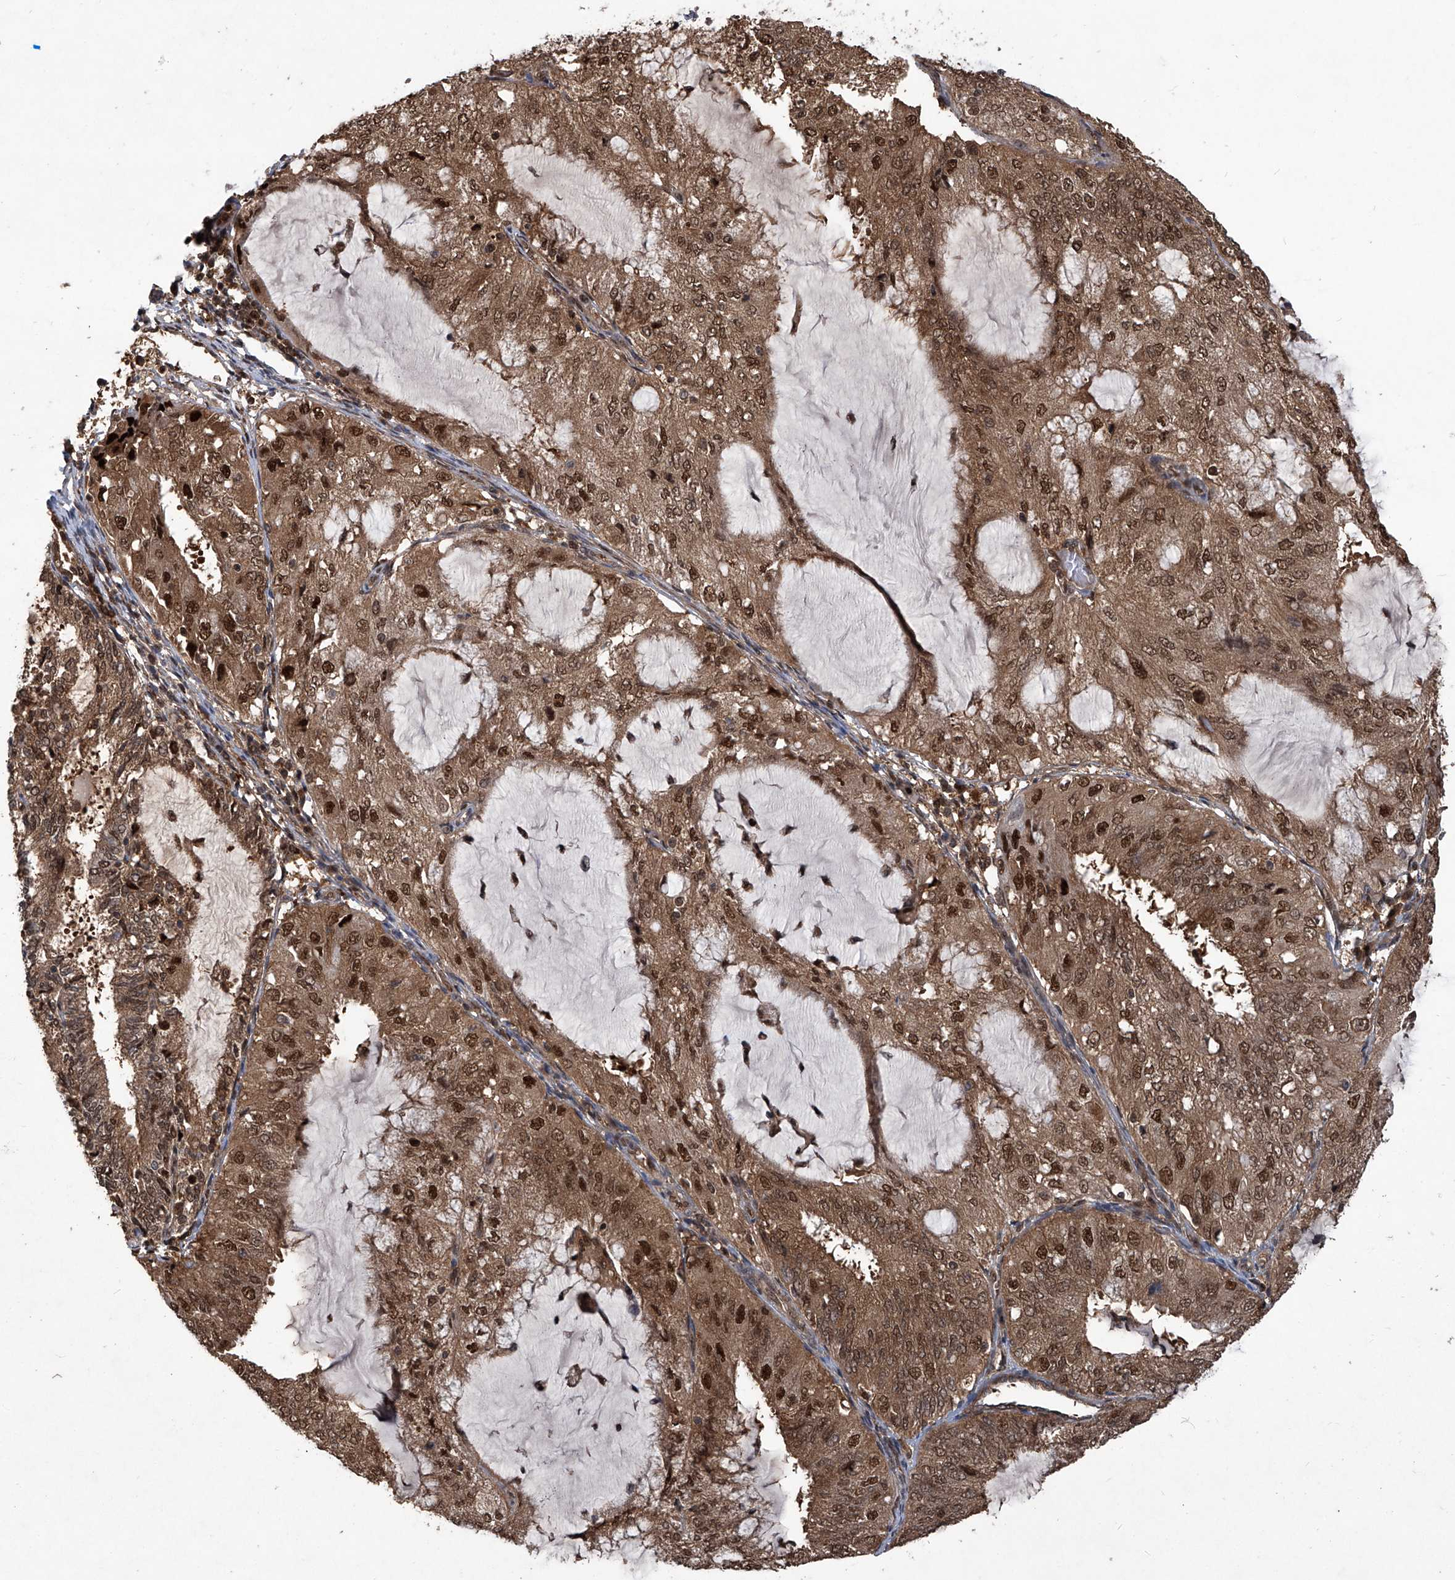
{"staining": {"intensity": "moderate", "quantity": ">75%", "location": "cytoplasmic/membranous,nuclear"}, "tissue": "endometrial cancer", "cell_type": "Tumor cells", "image_type": "cancer", "snomed": [{"axis": "morphology", "description": "Adenocarcinoma, NOS"}, {"axis": "topography", "description": "Endometrium"}], "caption": "Moderate cytoplasmic/membranous and nuclear expression is seen in approximately >75% of tumor cells in endometrial cancer. (IHC, brightfield microscopy, high magnification).", "gene": "PSMB1", "patient": {"sex": "female", "age": 81}}